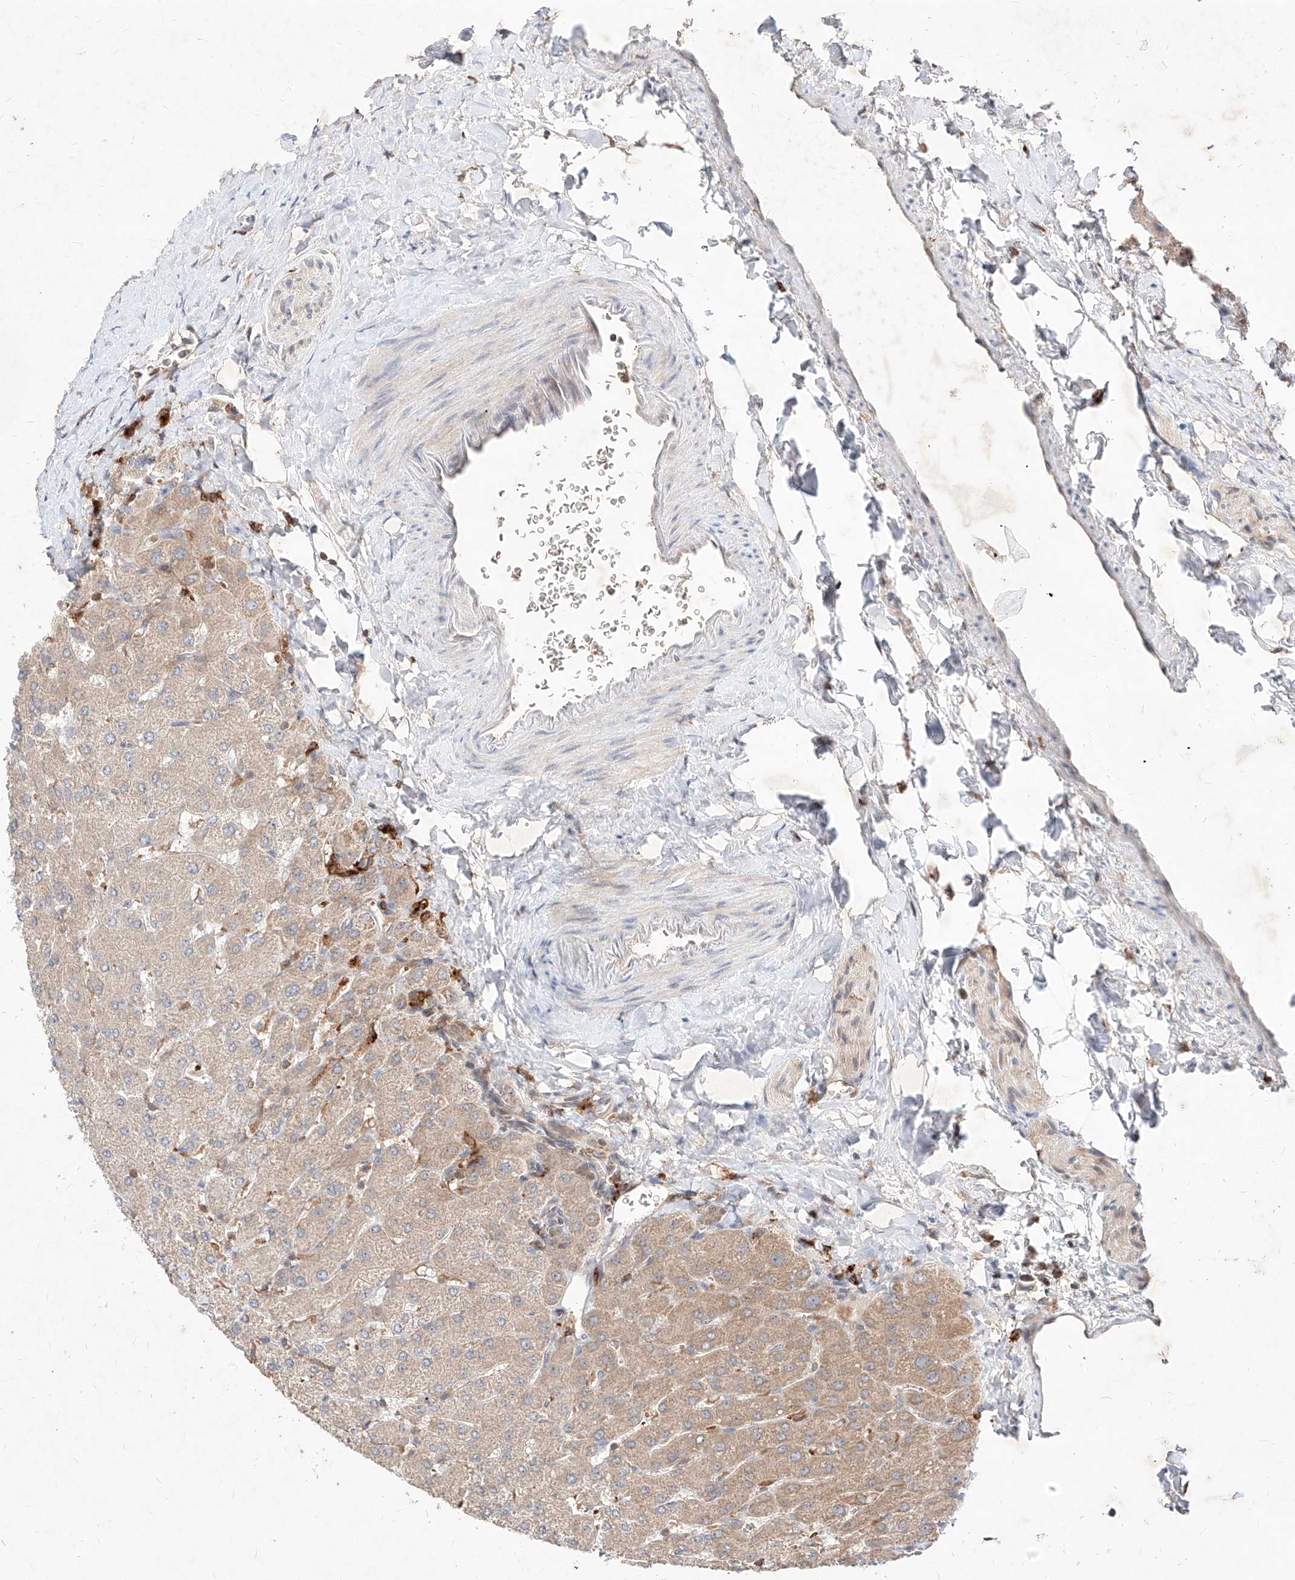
{"staining": {"intensity": "negative", "quantity": "none", "location": "none"}, "tissue": "liver", "cell_type": "Cholangiocytes", "image_type": "normal", "snomed": [{"axis": "morphology", "description": "Normal tissue, NOS"}, {"axis": "topography", "description": "Liver"}], "caption": "A high-resolution image shows IHC staining of unremarkable liver, which demonstrates no significant expression in cholangiocytes.", "gene": "TSNAX", "patient": {"sex": "male", "age": 55}}